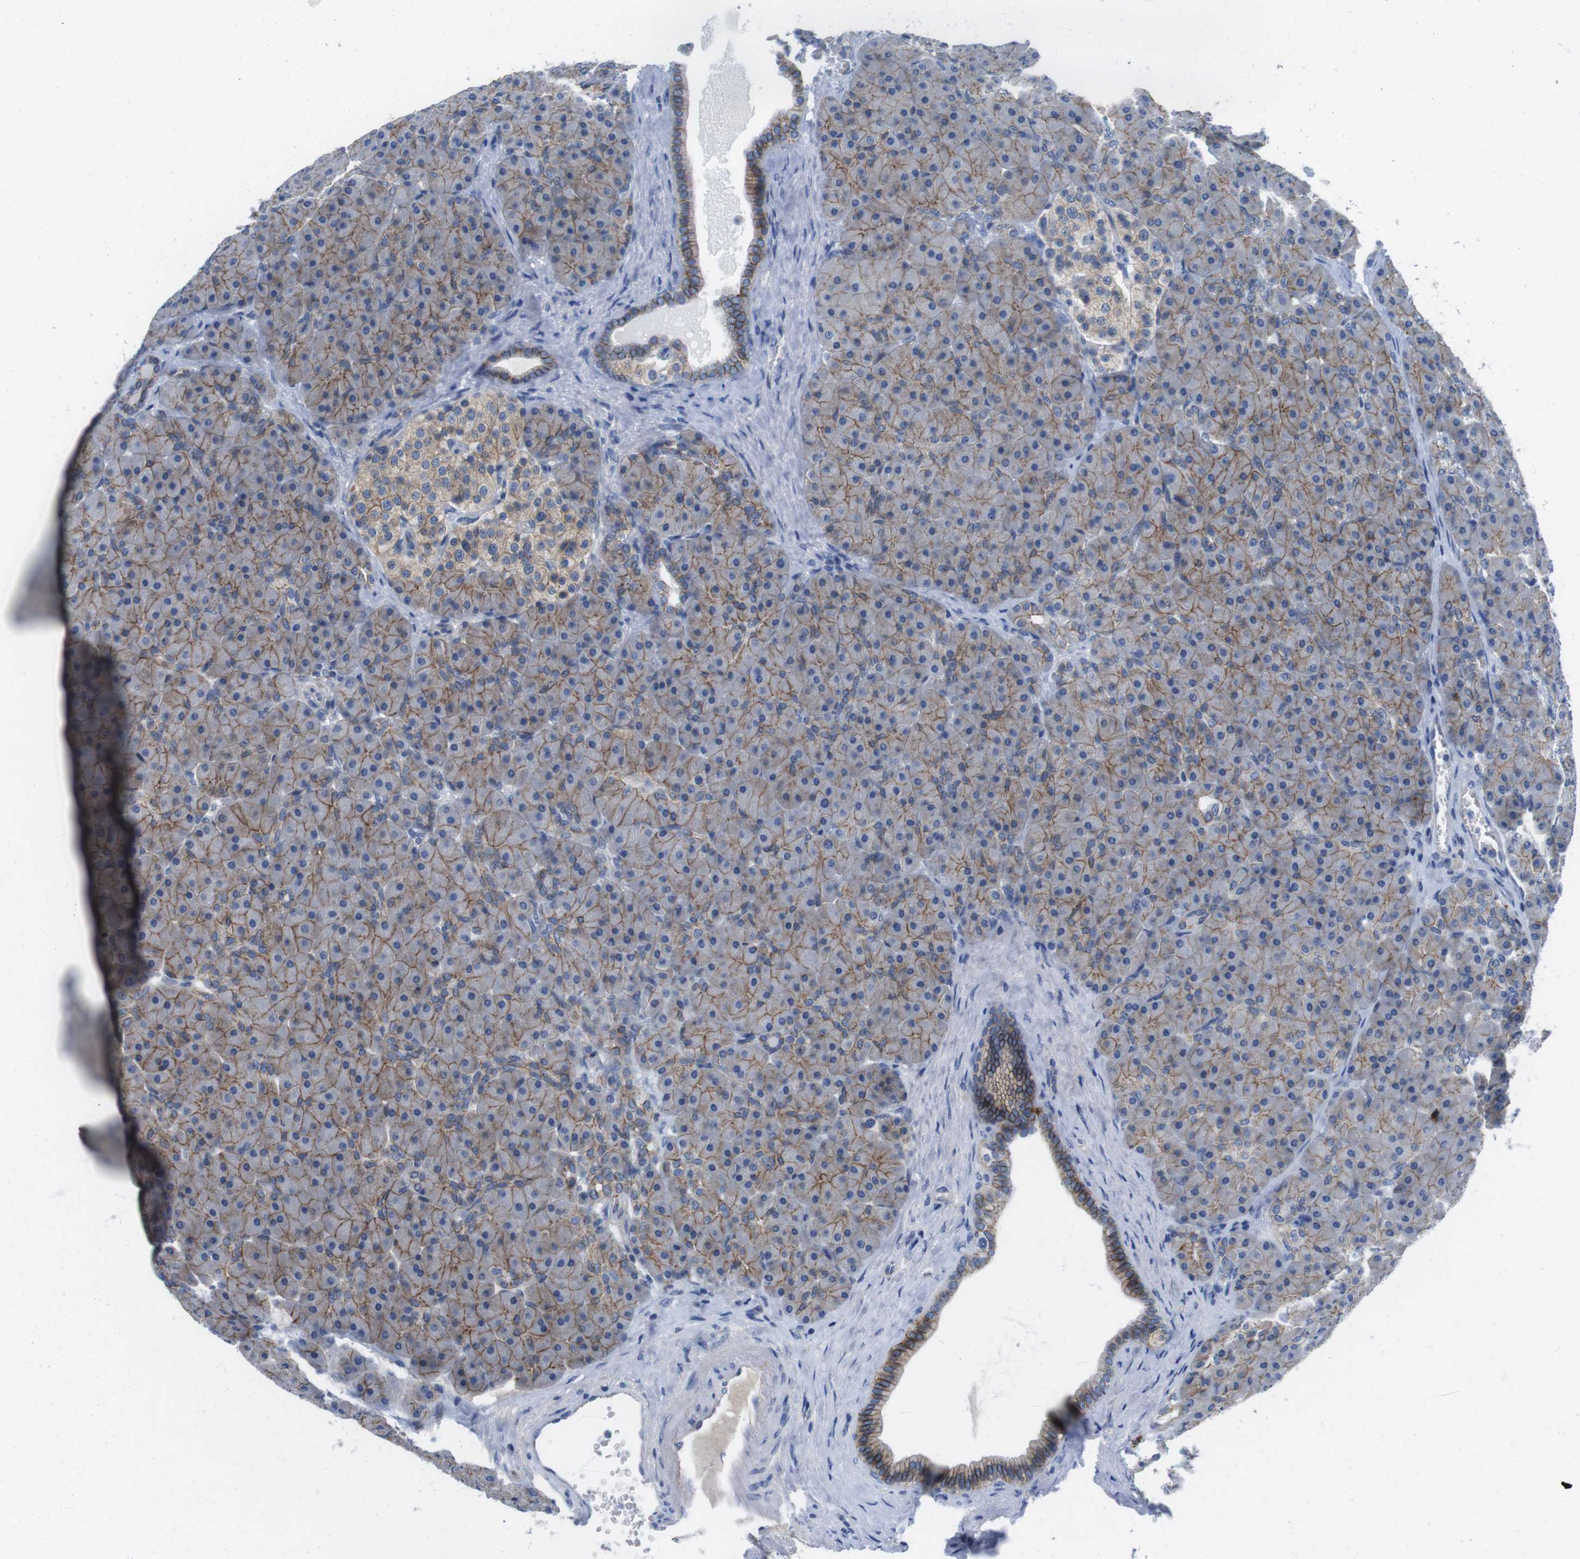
{"staining": {"intensity": "moderate", "quantity": ">75%", "location": "cytoplasmic/membranous"}, "tissue": "pancreas", "cell_type": "Exocrine glandular cells", "image_type": "normal", "snomed": [{"axis": "morphology", "description": "Normal tissue, NOS"}, {"axis": "topography", "description": "Pancreas"}], "caption": "Immunohistochemical staining of normal pancreas shows >75% levels of moderate cytoplasmic/membranous protein staining in approximately >75% of exocrine glandular cells.", "gene": "SCRIB", "patient": {"sex": "male", "age": 66}}